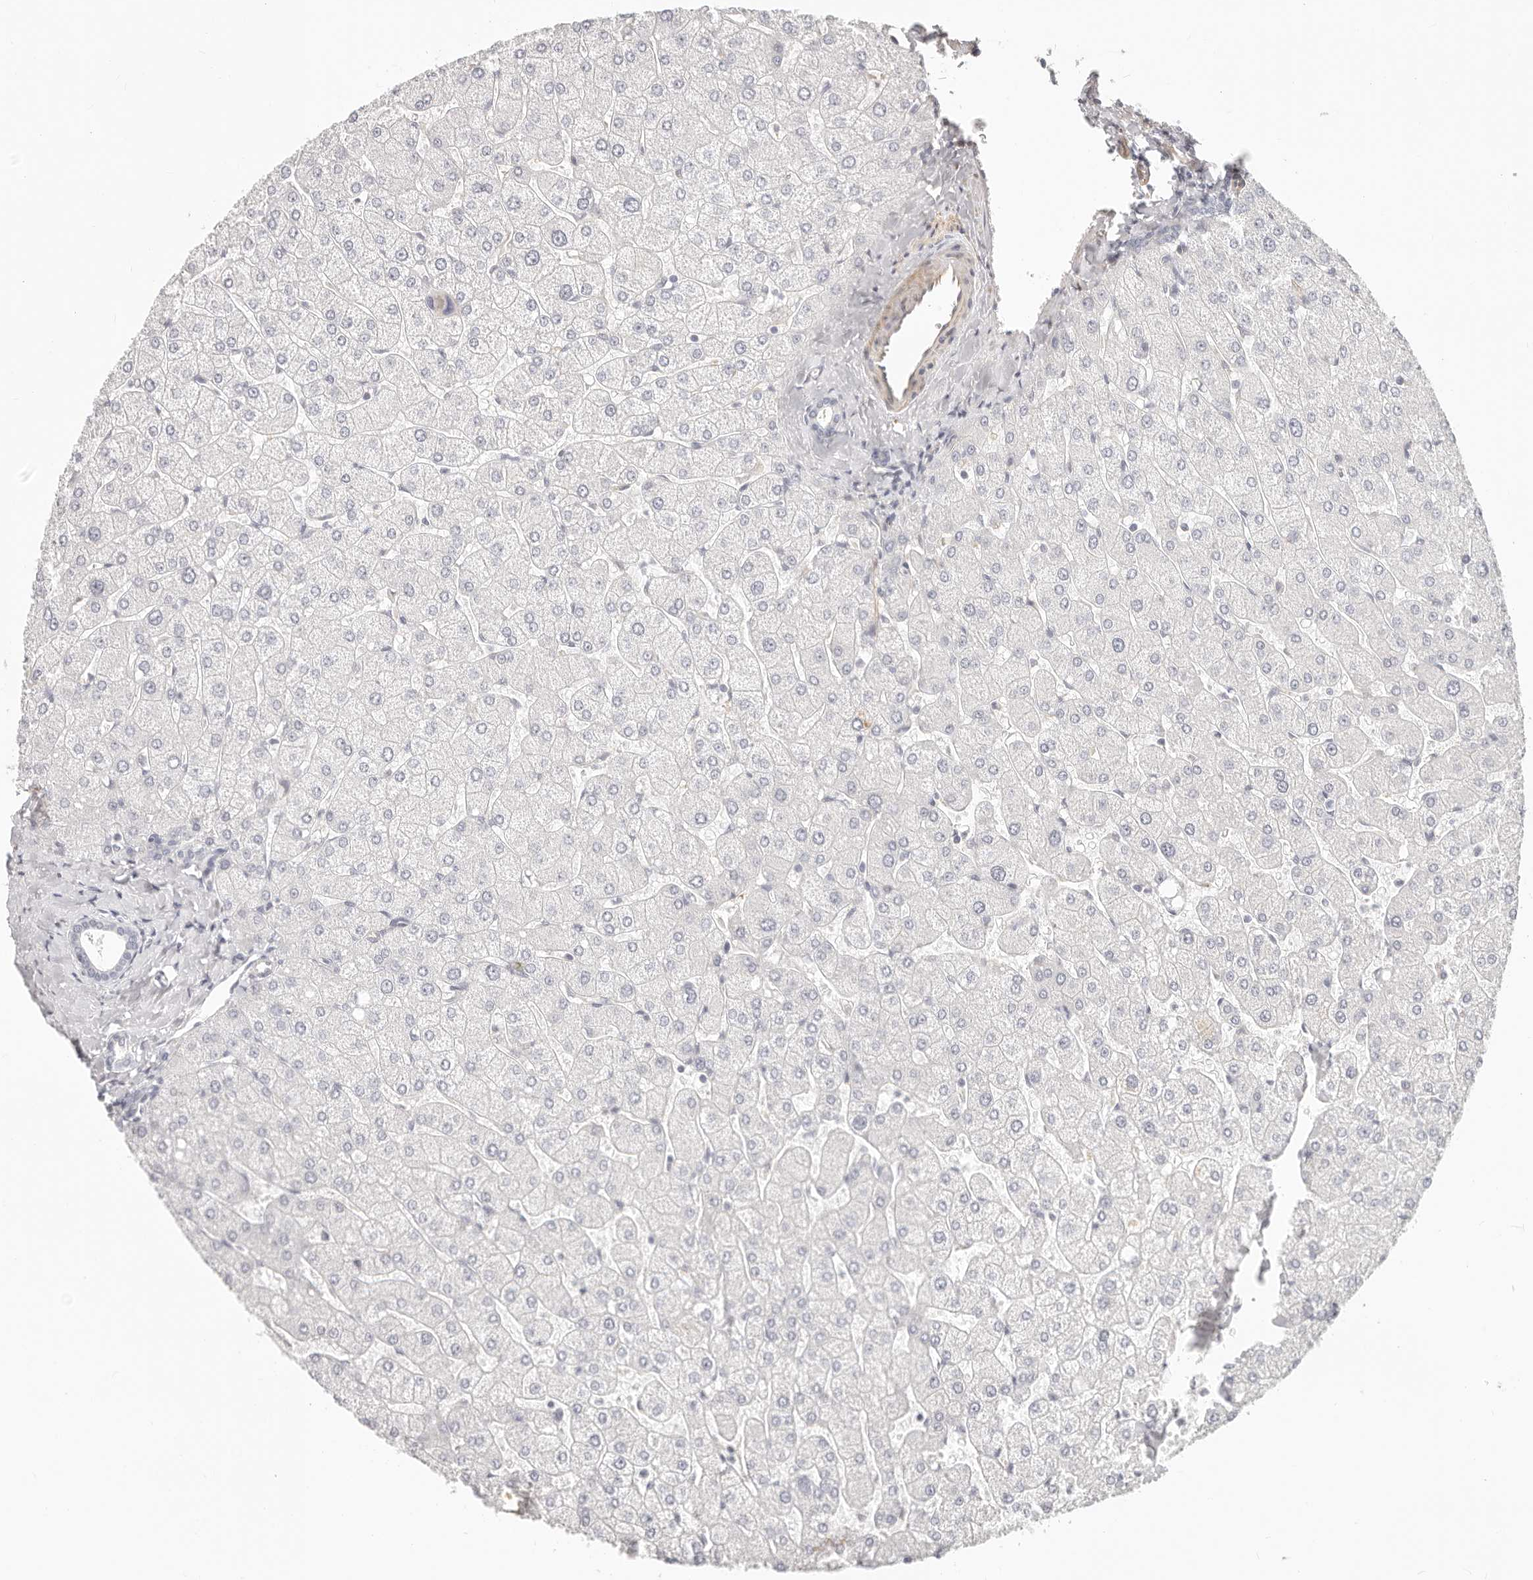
{"staining": {"intensity": "negative", "quantity": "none", "location": "none"}, "tissue": "liver", "cell_type": "Cholangiocytes", "image_type": "normal", "snomed": [{"axis": "morphology", "description": "Normal tissue, NOS"}, {"axis": "topography", "description": "Liver"}], "caption": "The IHC histopathology image has no significant staining in cholangiocytes of liver. (DAB IHC, high magnification).", "gene": "DTNBP1", "patient": {"sex": "male", "age": 55}}